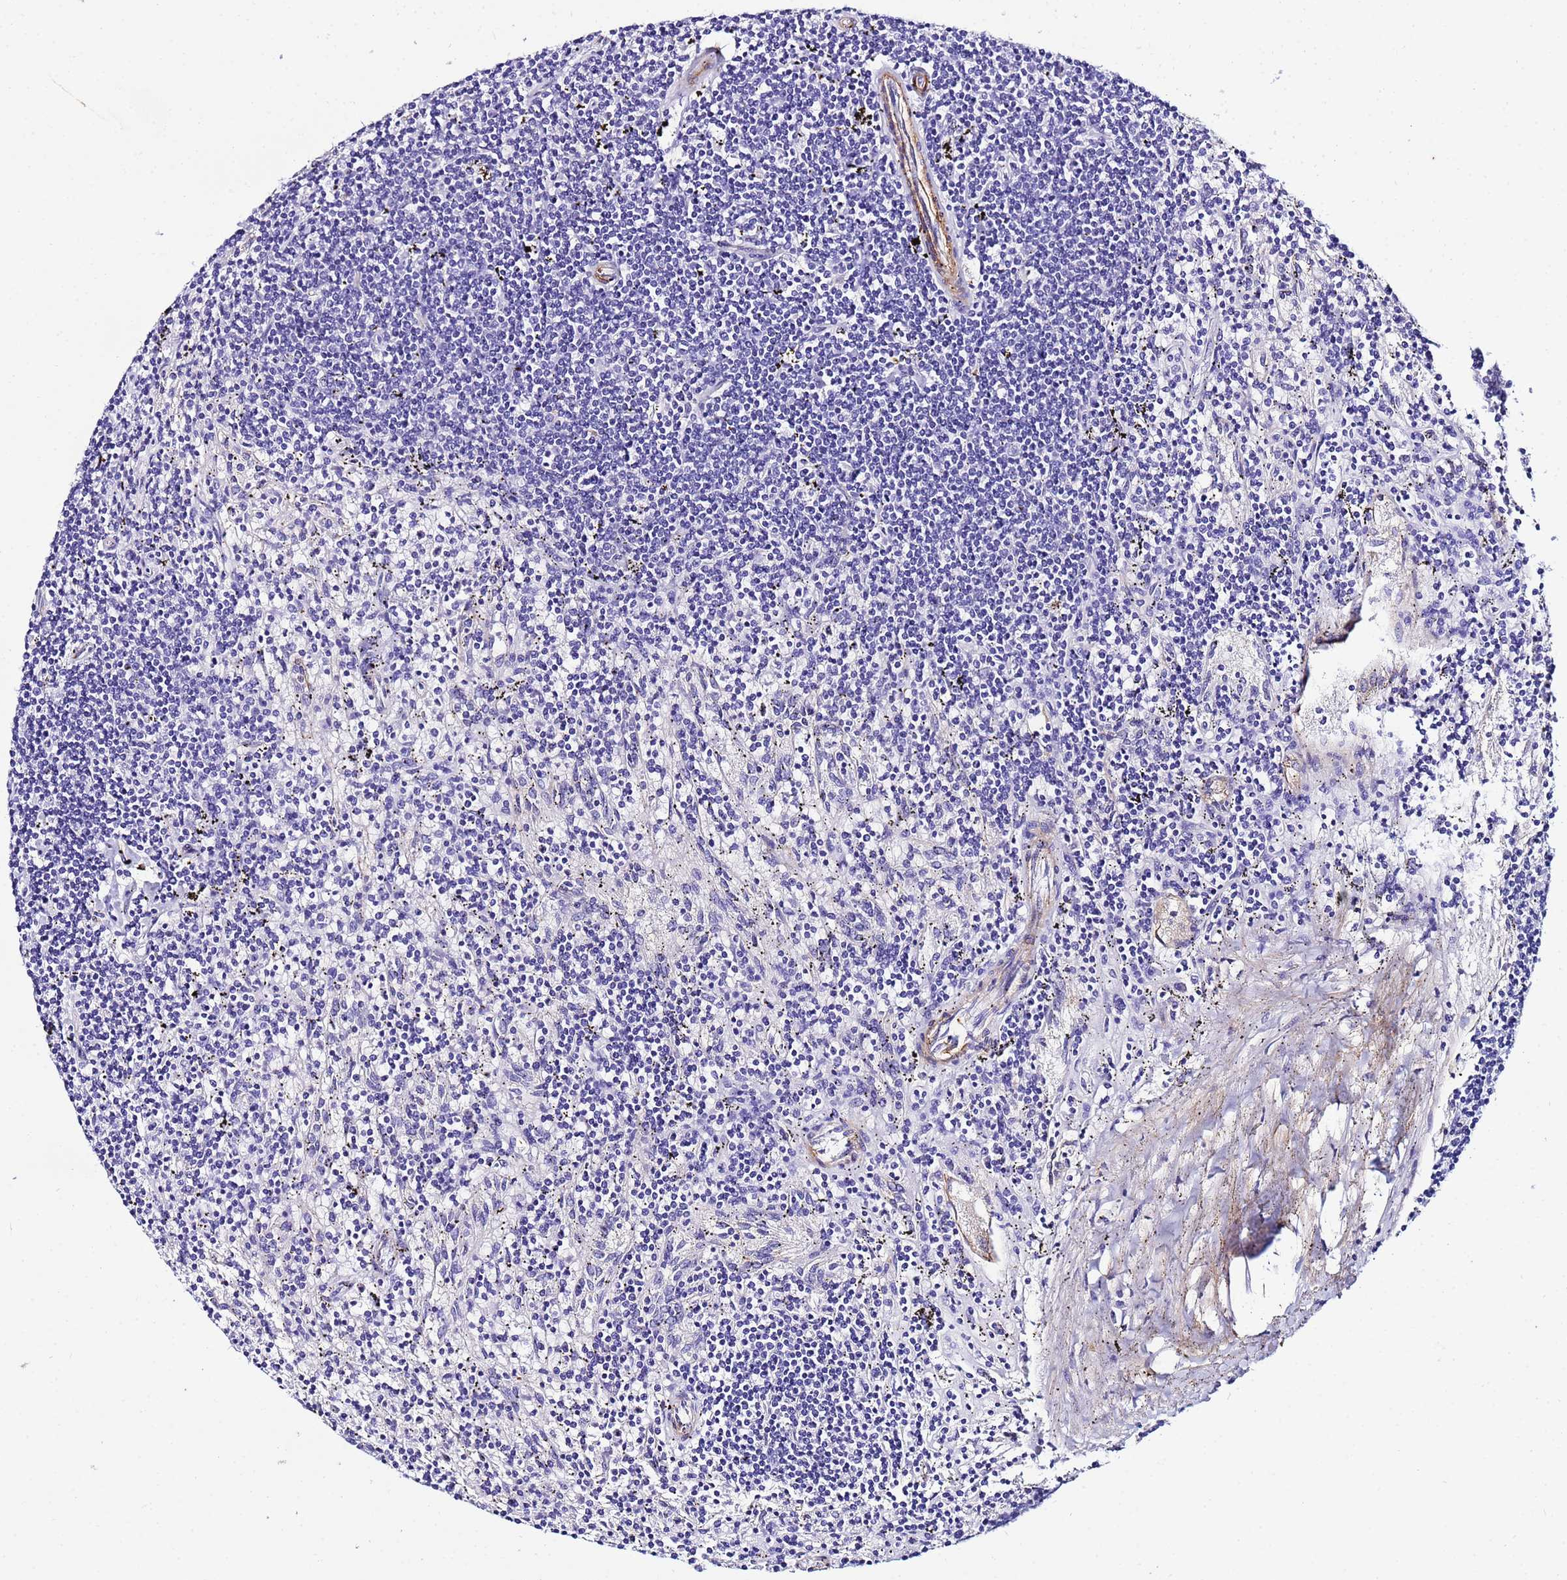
{"staining": {"intensity": "negative", "quantity": "none", "location": "none"}, "tissue": "lymphoma", "cell_type": "Tumor cells", "image_type": "cancer", "snomed": [{"axis": "morphology", "description": "Malignant lymphoma, non-Hodgkin's type, Low grade"}, {"axis": "topography", "description": "Spleen"}], "caption": "Protein analysis of low-grade malignant lymphoma, non-Hodgkin's type reveals no significant staining in tumor cells.", "gene": "DEFB104A", "patient": {"sex": "male", "age": 76}}